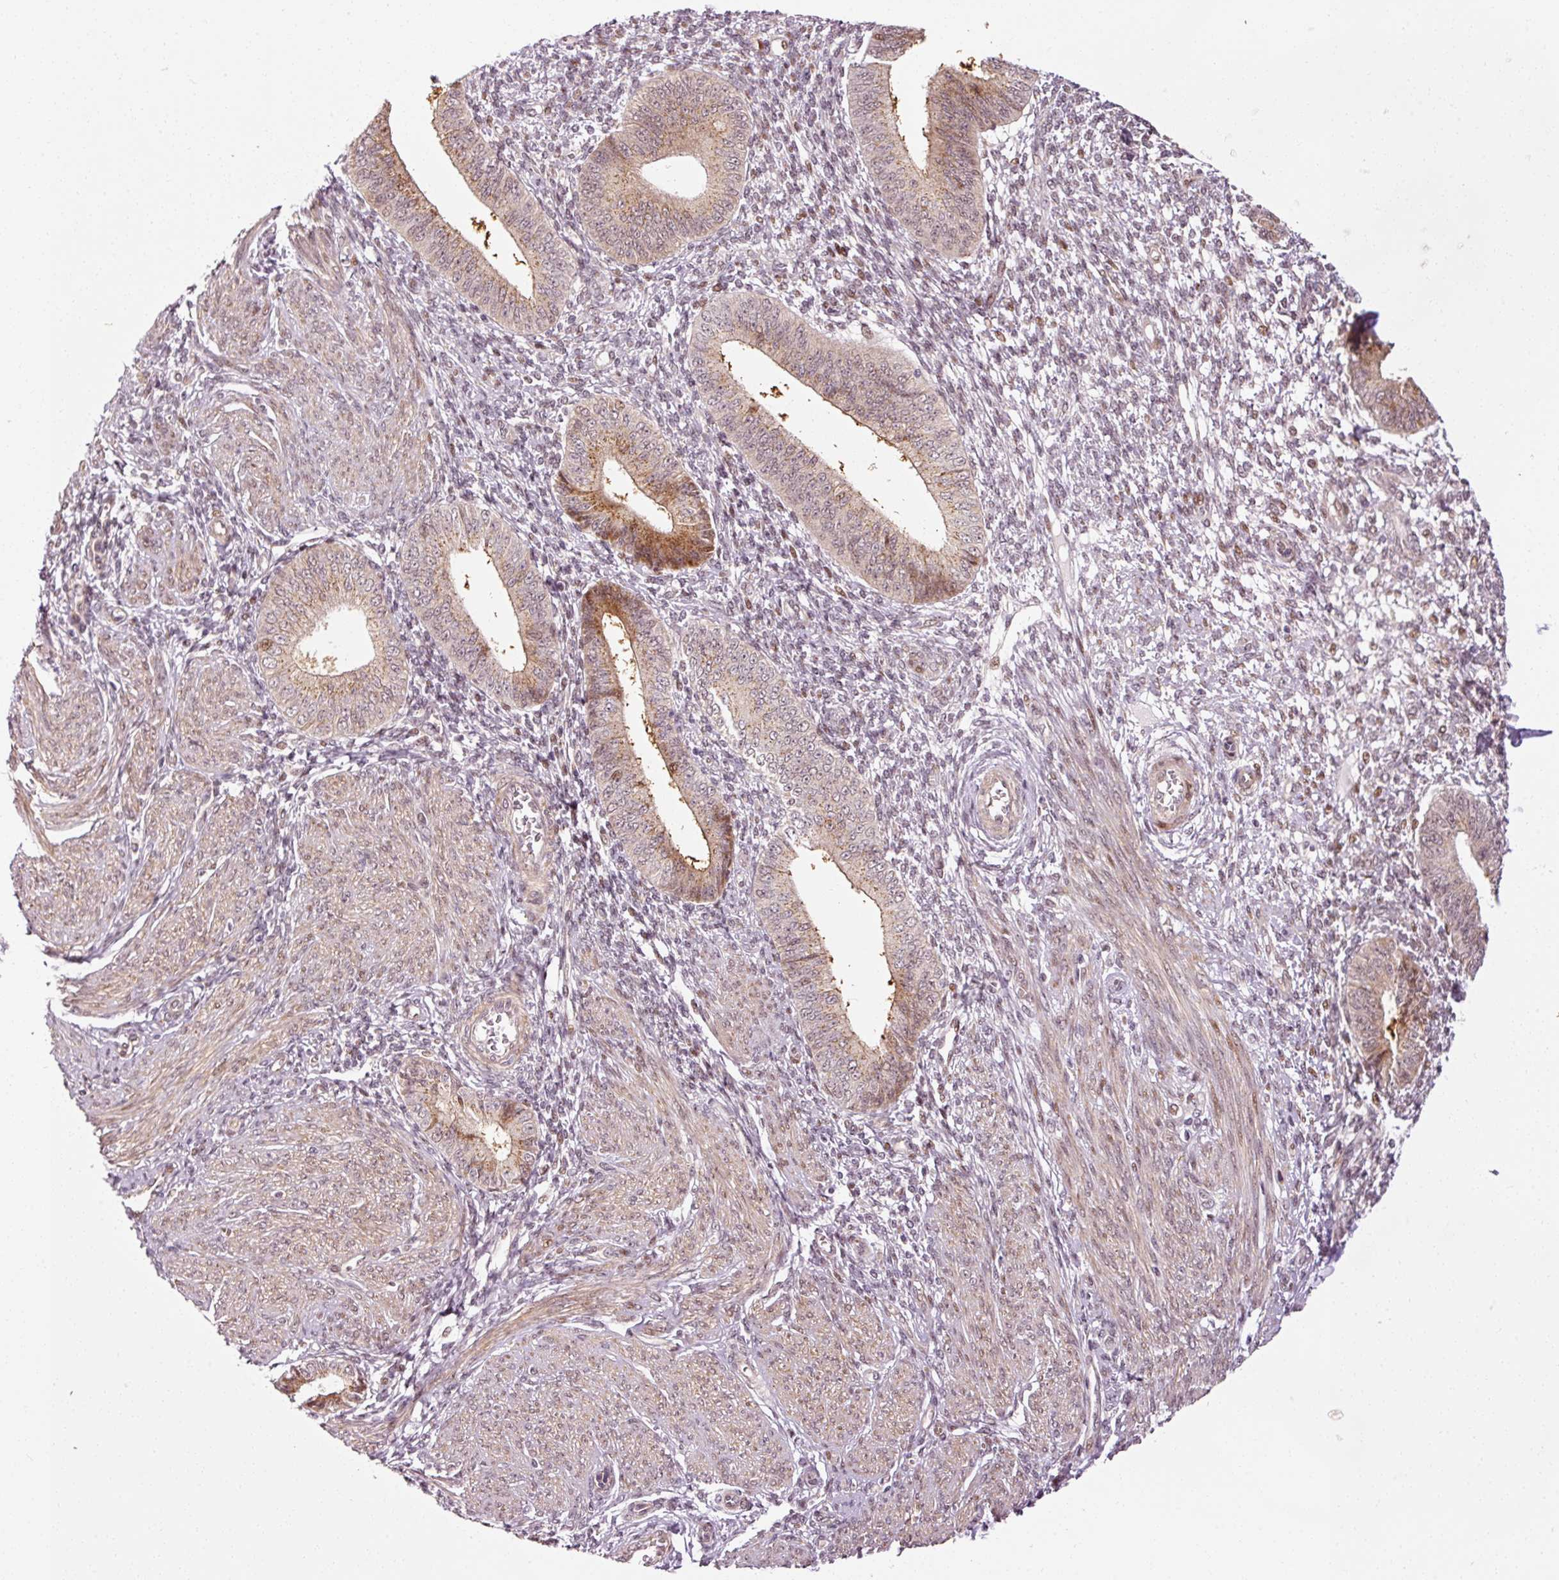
{"staining": {"intensity": "weak", "quantity": "<25%", "location": "nuclear"}, "tissue": "endometrium", "cell_type": "Cells in endometrial stroma", "image_type": "normal", "snomed": [{"axis": "morphology", "description": "Normal tissue, NOS"}, {"axis": "topography", "description": "Endometrium"}], "caption": "This is a histopathology image of immunohistochemistry (IHC) staining of unremarkable endometrium, which shows no staining in cells in endometrial stroma.", "gene": "ANKRD20A1", "patient": {"sex": "female", "age": 49}}